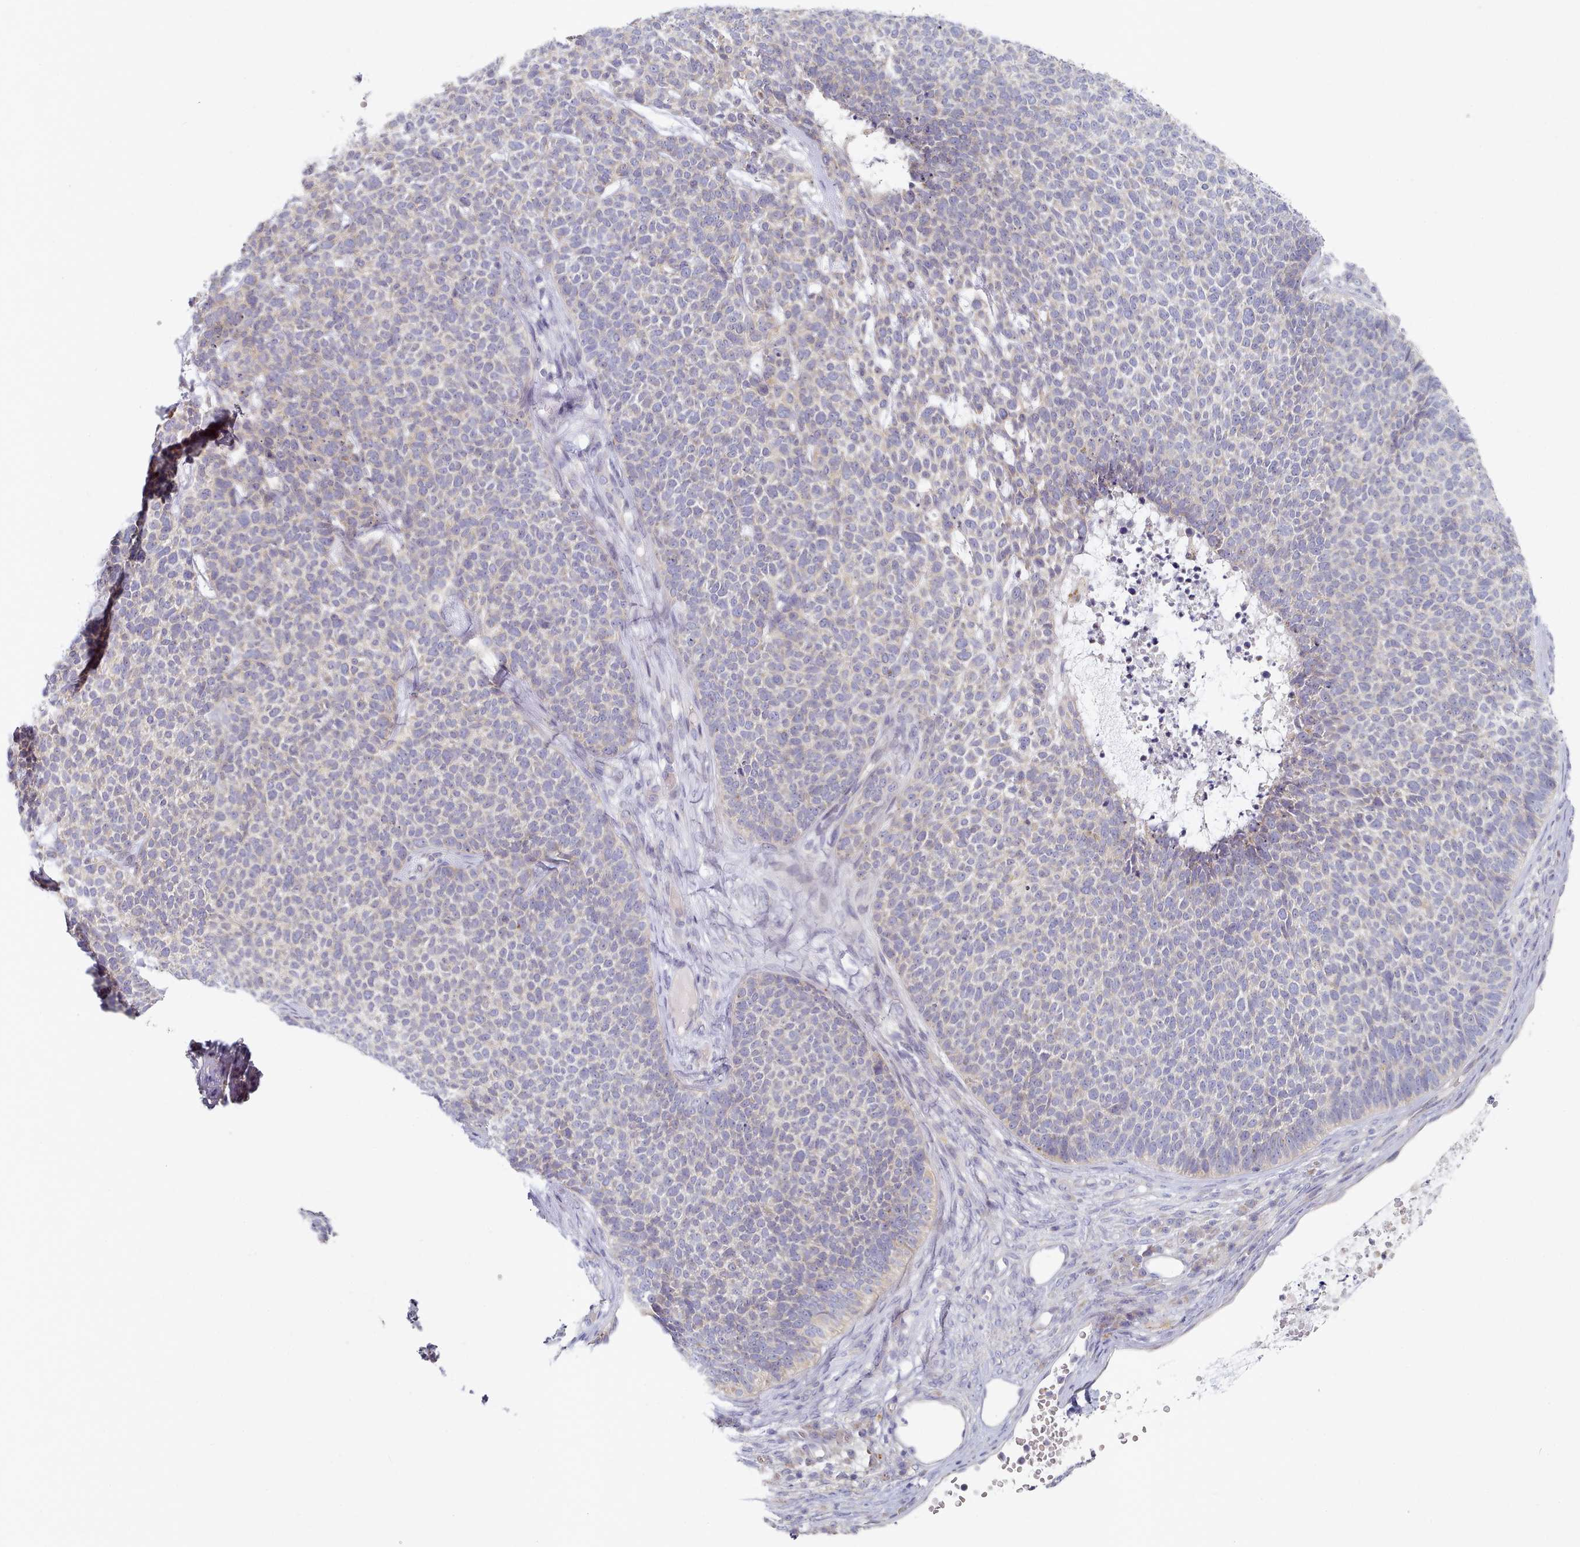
{"staining": {"intensity": "weak", "quantity": "<25%", "location": "cytoplasmic/membranous"}, "tissue": "skin cancer", "cell_type": "Tumor cells", "image_type": "cancer", "snomed": [{"axis": "morphology", "description": "Basal cell carcinoma"}, {"axis": "topography", "description": "Skin"}], "caption": "A histopathology image of human skin cancer is negative for staining in tumor cells.", "gene": "TYW1B", "patient": {"sex": "female", "age": 84}}